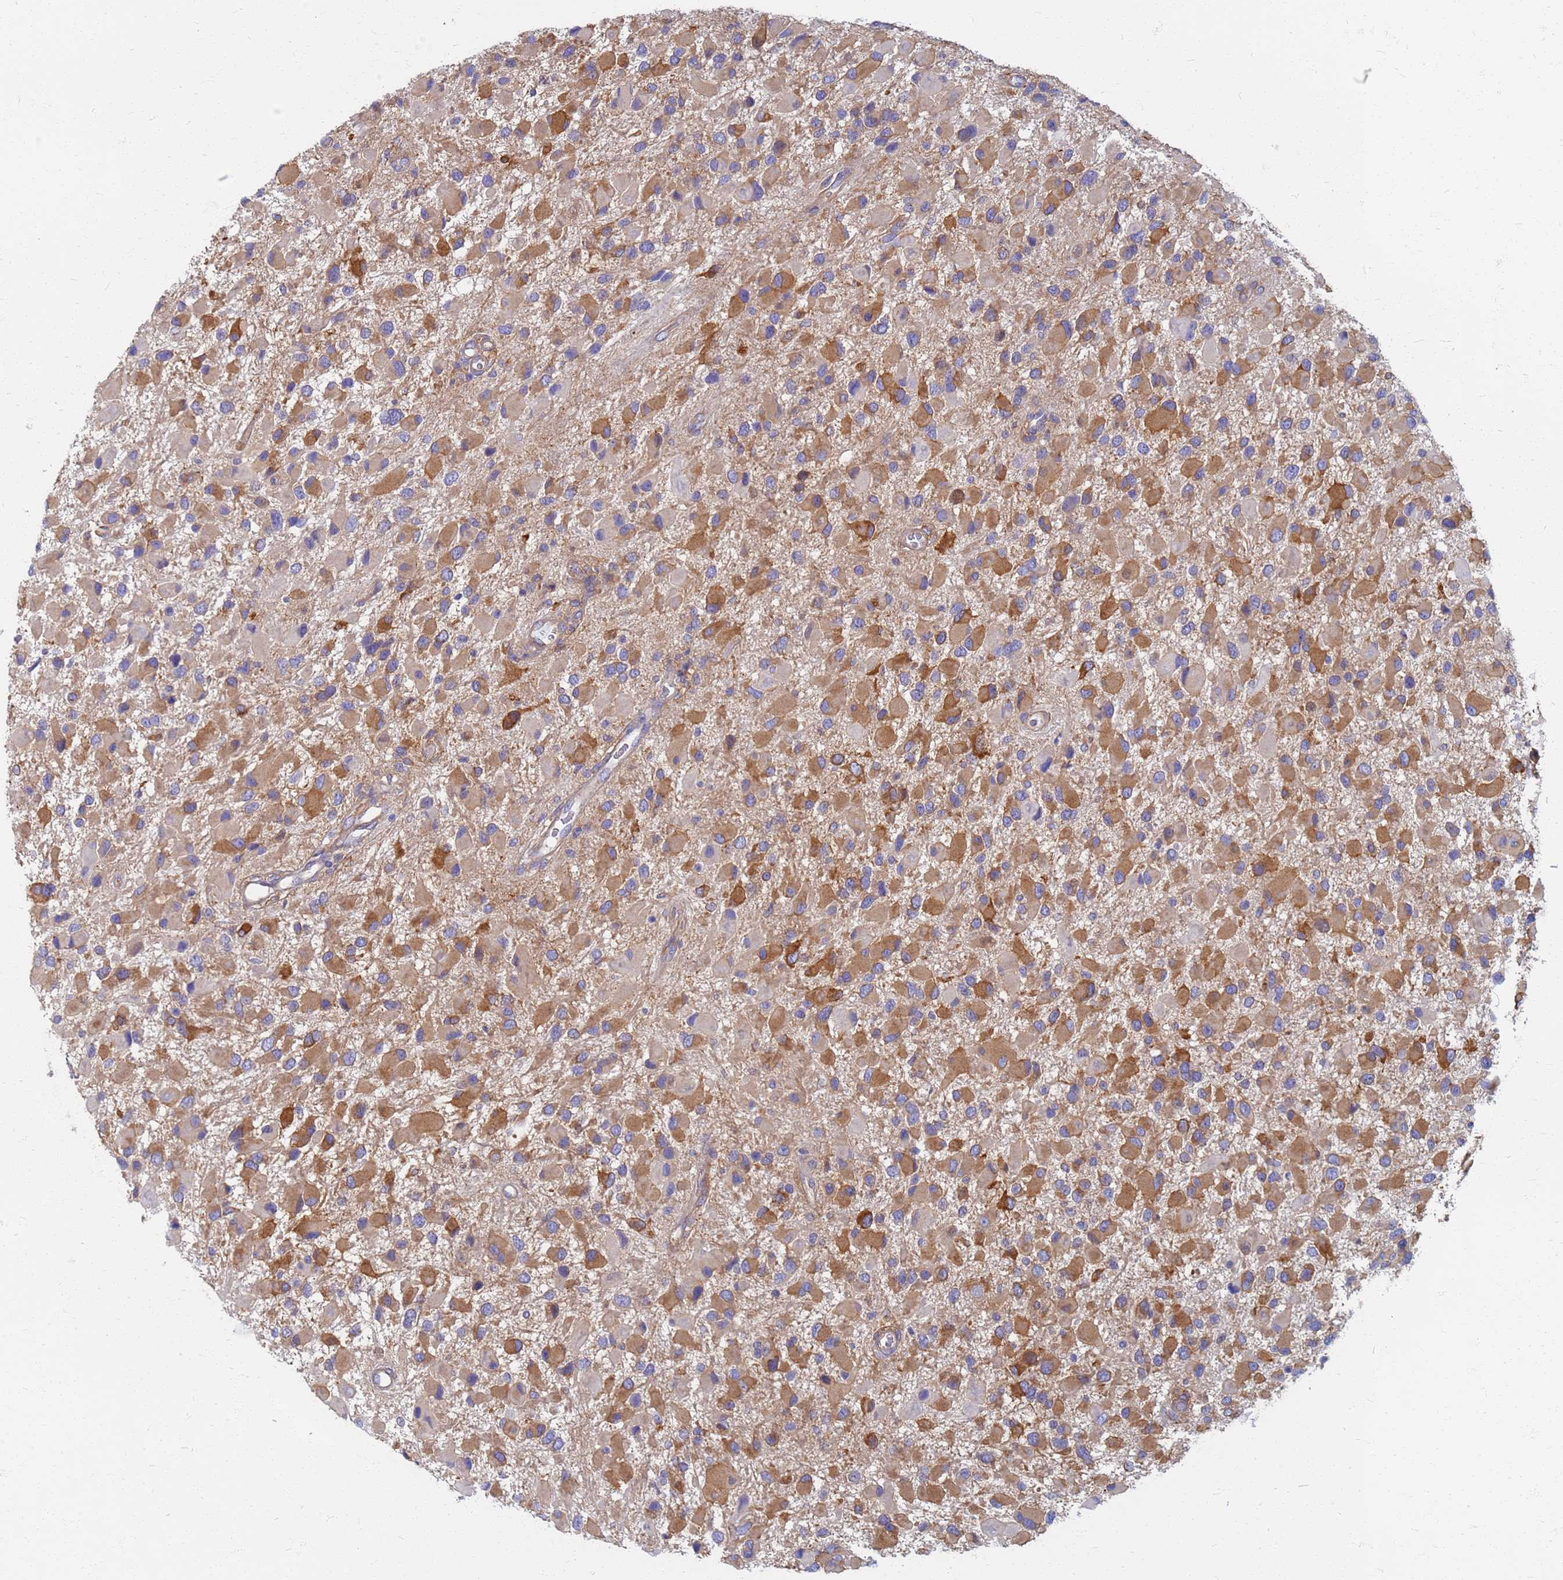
{"staining": {"intensity": "moderate", "quantity": ">75%", "location": "cytoplasmic/membranous"}, "tissue": "glioma", "cell_type": "Tumor cells", "image_type": "cancer", "snomed": [{"axis": "morphology", "description": "Glioma, malignant, High grade"}, {"axis": "topography", "description": "Brain"}], "caption": "Immunohistochemistry (IHC) (DAB) staining of human glioma shows moderate cytoplasmic/membranous protein positivity in approximately >75% of tumor cells.", "gene": "EEA1", "patient": {"sex": "male", "age": 53}}